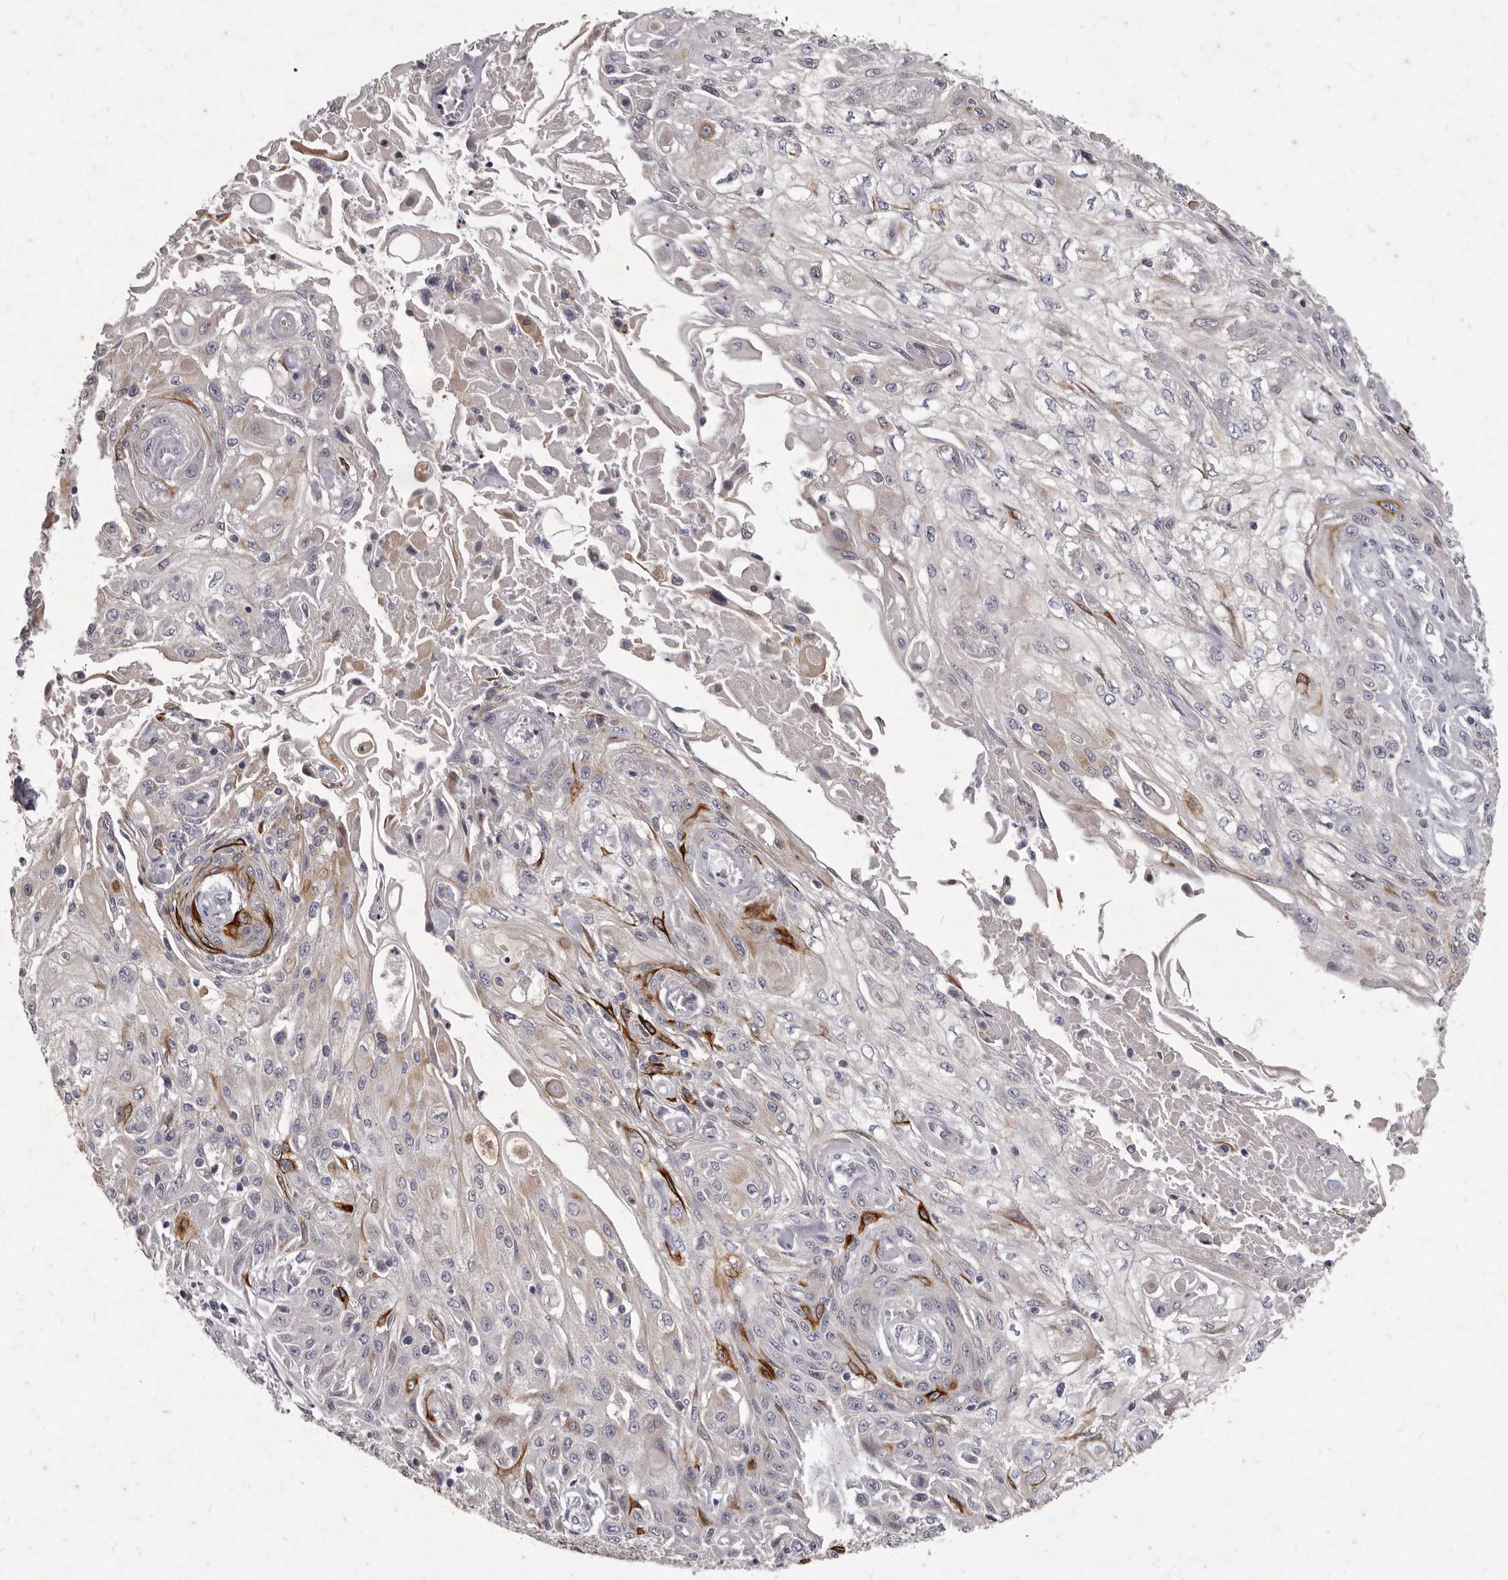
{"staining": {"intensity": "moderate", "quantity": "<25%", "location": "cytoplasmic/membranous"}, "tissue": "skin cancer", "cell_type": "Tumor cells", "image_type": "cancer", "snomed": [{"axis": "morphology", "description": "Squamous cell carcinoma, NOS"}, {"axis": "morphology", "description": "Squamous cell carcinoma, metastatic, NOS"}, {"axis": "topography", "description": "Skin"}, {"axis": "topography", "description": "Lymph node"}], "caption": "IHC image of neoplastic tissue: skin cancer stained using immunohistochemistry shows low levels of moderate protein expression localized specifically in the cytoplasmic/membranous of tumor cells, appearing as a cytoplasmic/membranous brown color.", "gene": "GPRC5C", "patient": {"sex": "male", "age": 75}}